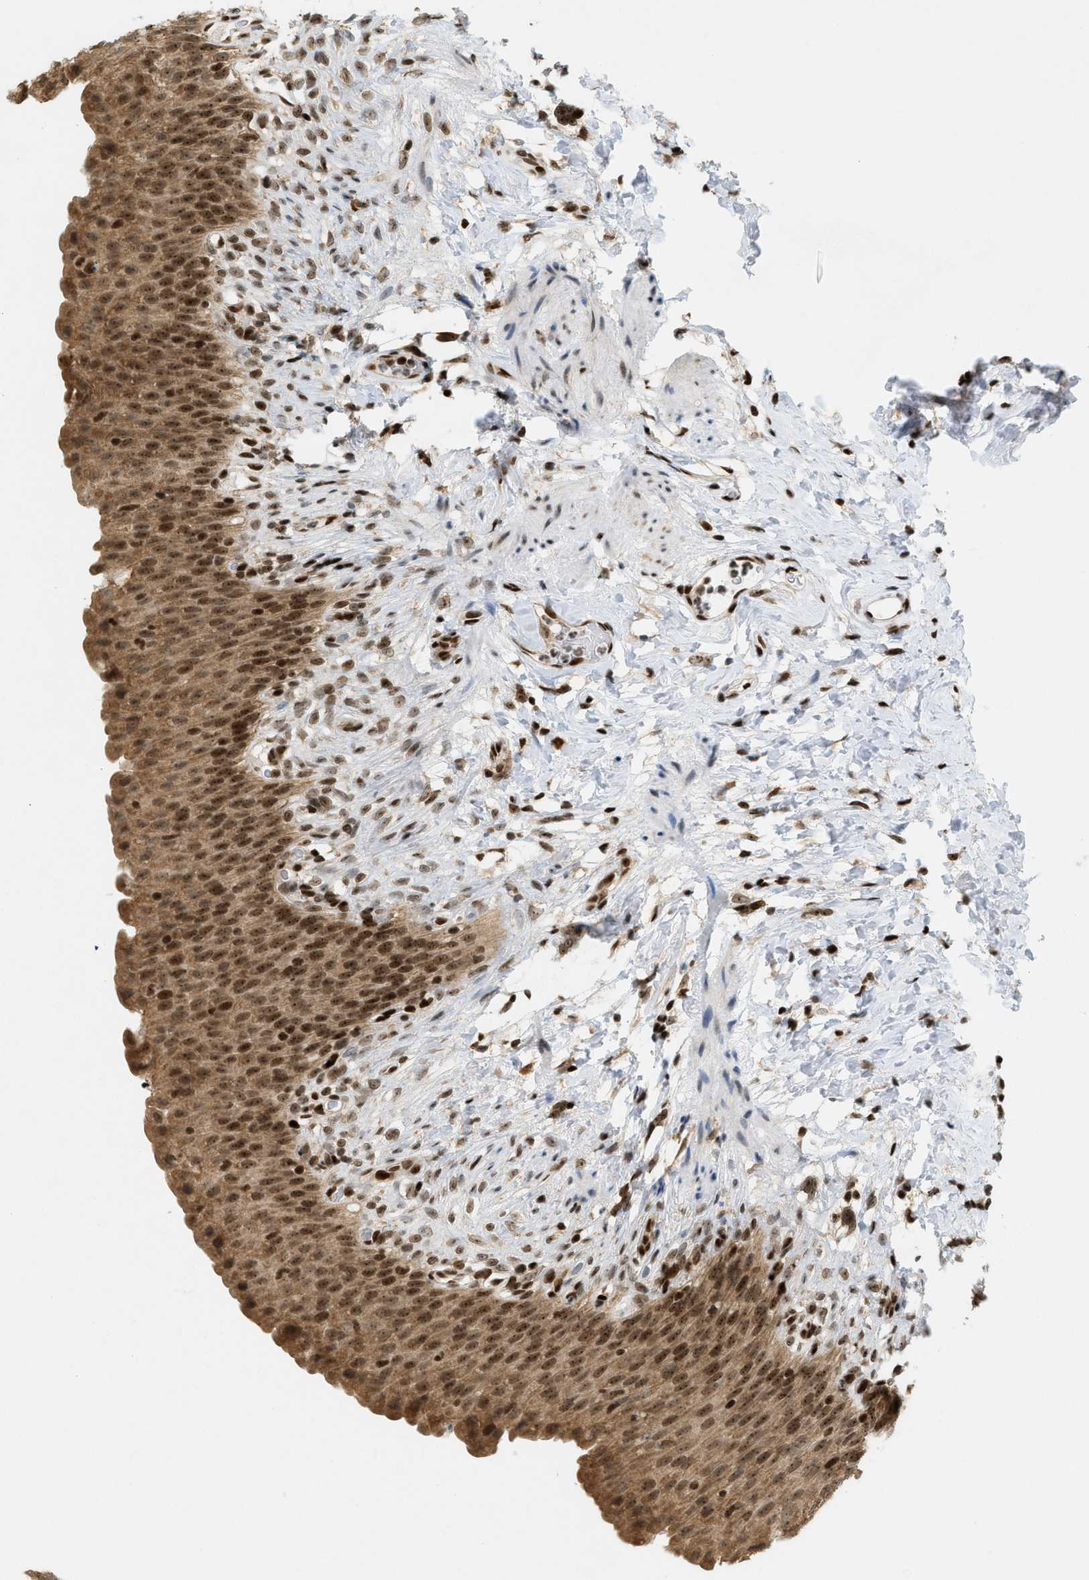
{"staining": {"intensity": "moderate", "quantity": ">75%", "location": "cytoplasmic/membranous,nuclear"}, "tissue": "urinary bladder", "cell_type": "Urothelial cells", "image_type": "normal", "snomed": [{"axis": "morphology", "description": "Normal tissue, NOS"}, {"axis": "topography", "description": "Urinary bladder"}], "caption": "Immunohistochemical staining of unremarkable human urinary bladder exhibits >75% levels of moderate cytoplasmic/membranous,nuclear protein positivity in about >75% of urothelial cells.", "gene": "ZNF22", "patient": {"sex": "female", "age": 79}}